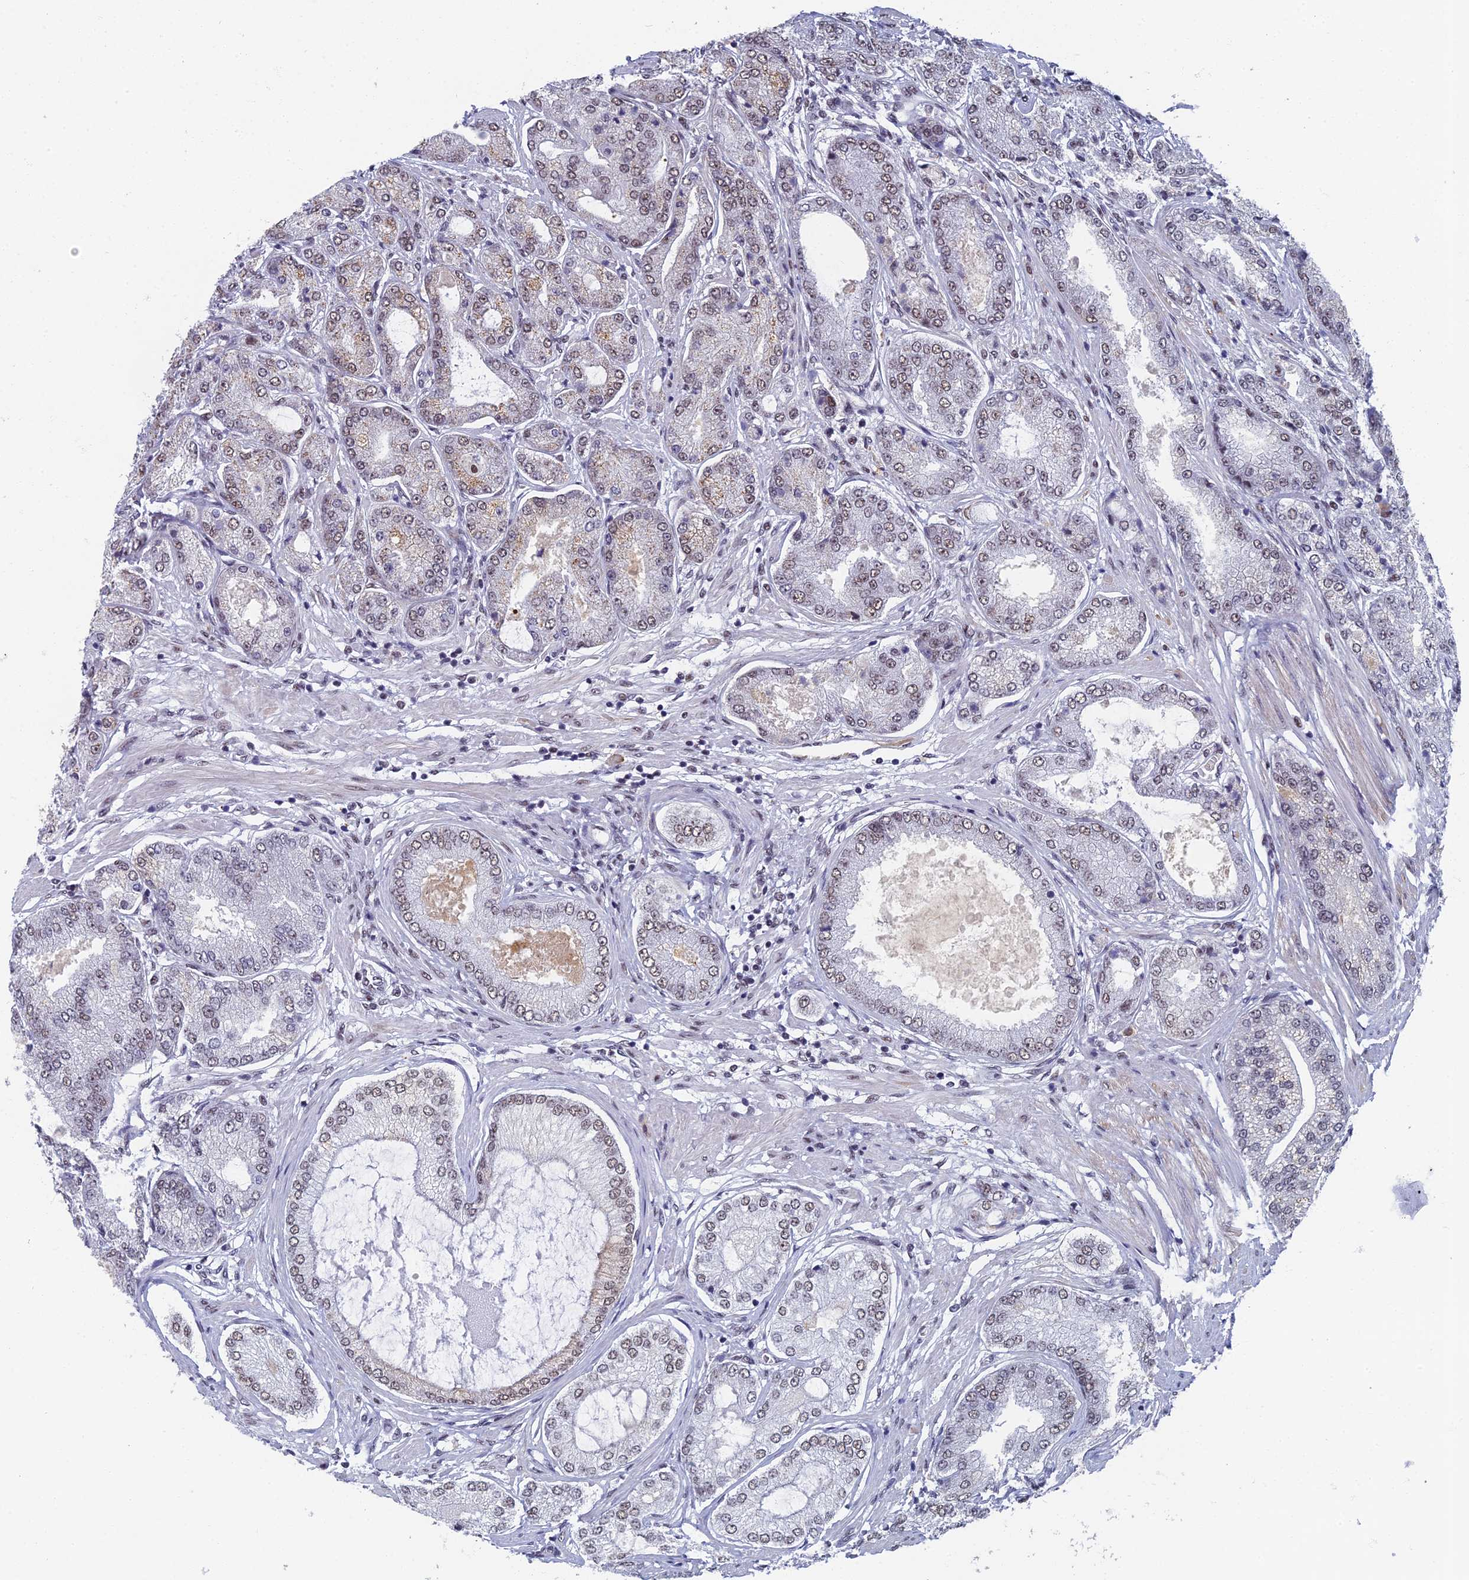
{"staining": {"intensity": "weak", "quantity": "<25%", "location": "nuclear"}, "tissue": "prostate cancer", "cell_type": "Tumor cells", "image_type": "cancer", "snomed": [{"axis": "morphology", "description": "Adenocarcinoma, High grade"}, {"axis": "topography", "description": "Prostate"}], "caption": "This is an immunohistochemistry histopathology image of high-grade adenocarcinoma (prostate). There is no expression in tumor cells.", "gene": "TAF13", "patient": {"sex": "male", "age": 71}}